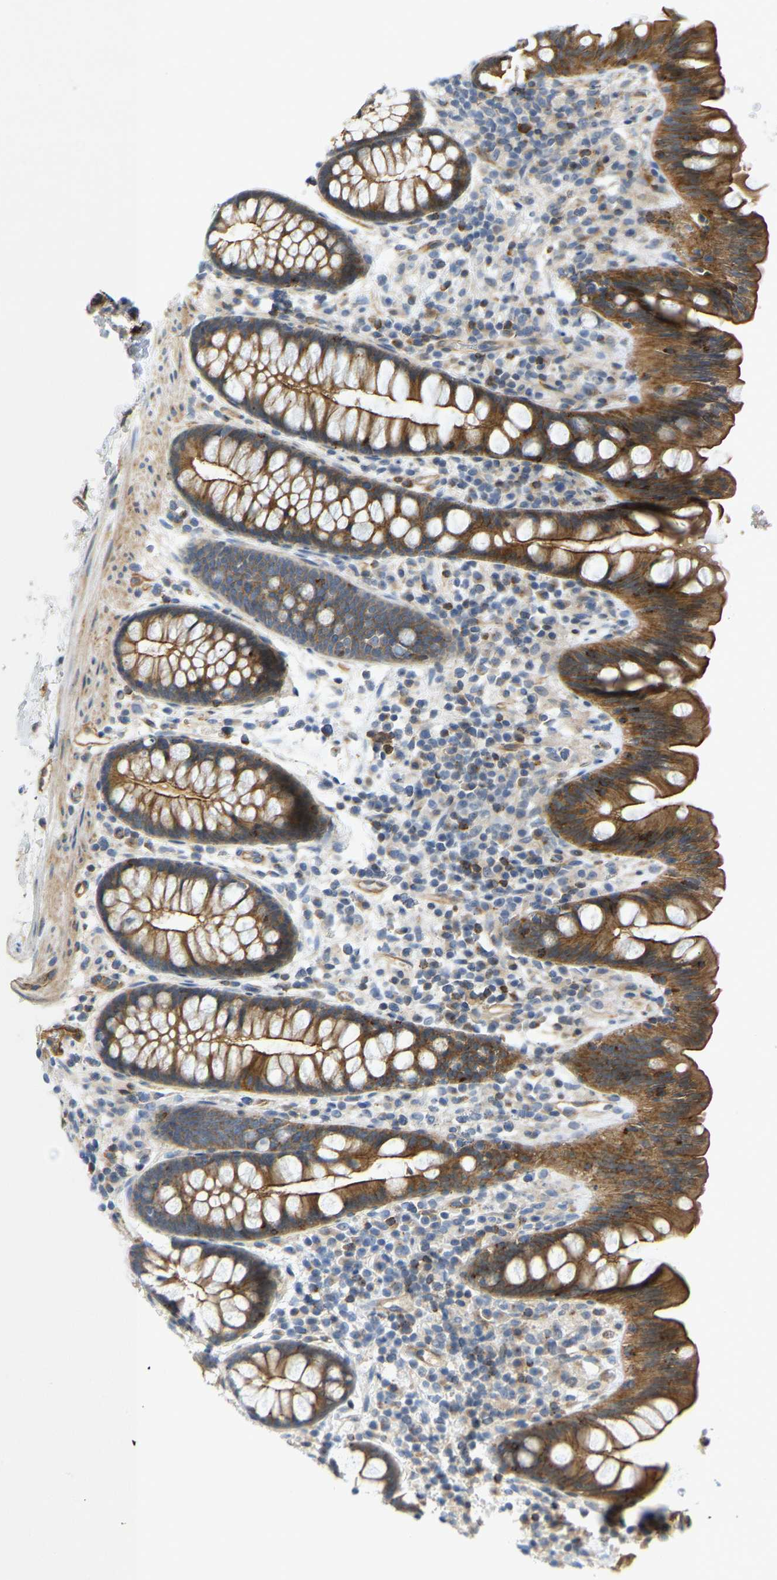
{"staining": {"intensity": "weak", "quantity": ">75%", "location": "cytoplasmic/membranous"}, "tissue": "colon", "cell_type": "Endothelial cells", "image_type": "normal", "snomed": [{"axis": "morphology", "description": "Normal tissue, NOS"}, {"axis": "topography", "description": "Colon"}], "caption": "Immunohistochemistry of benign colon exhibits low levels of weak cytoplasmic/membranous expression in approximately >75% of endothelial cells. The staining was performed using DAB (3,3'-diaminobenzidine) to visualize the protein expression in brown, while the nuclei were stained in blue with hematoxylin (Magnification: 20x).", "gene": "KIAA1671", "patient": {"sex": "female", "age": 80}}